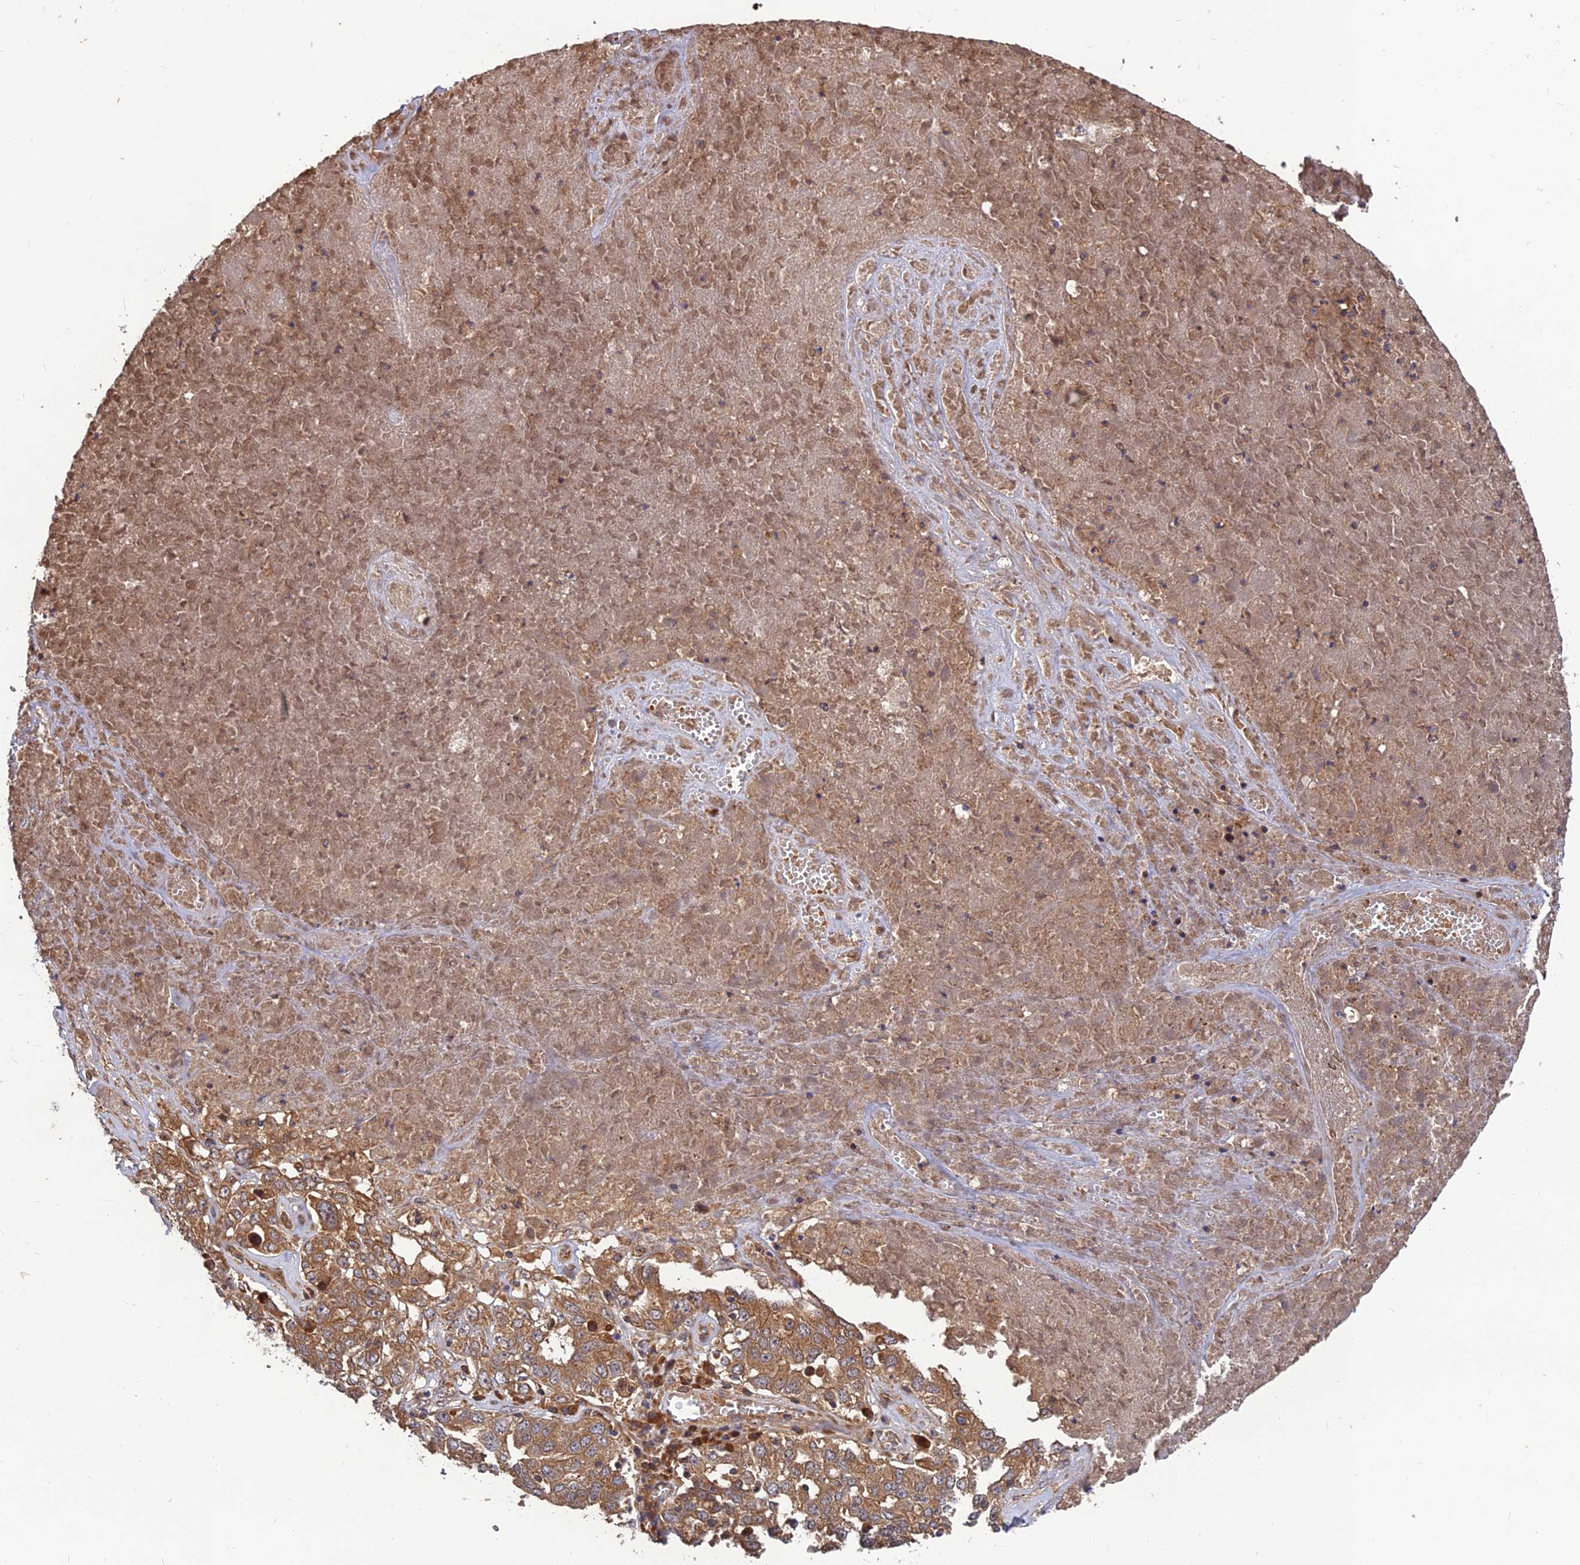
{"staining": {"intensity": "moderate", "quantity": ">75%", "location": "cytoplasmic/membranous"}, "tissue": "ovarian cancer", "cell_type": "Tumor cells", "image_type": "cancer", "snomed": [{"axis": "morphology", "description": "Carcinoma, endometroid"}, {"axis": "topography", "description": "Ovary"}], "caption": "Ovarian cancer (endometroid carcinoma) was stained to show a protein in brown. There is medium levels of moderate cytoplasmic/membranous expression in about >75% of tumor cells.", "gene": "RELCH", "patient": {"sex": "female", "age": 62}}